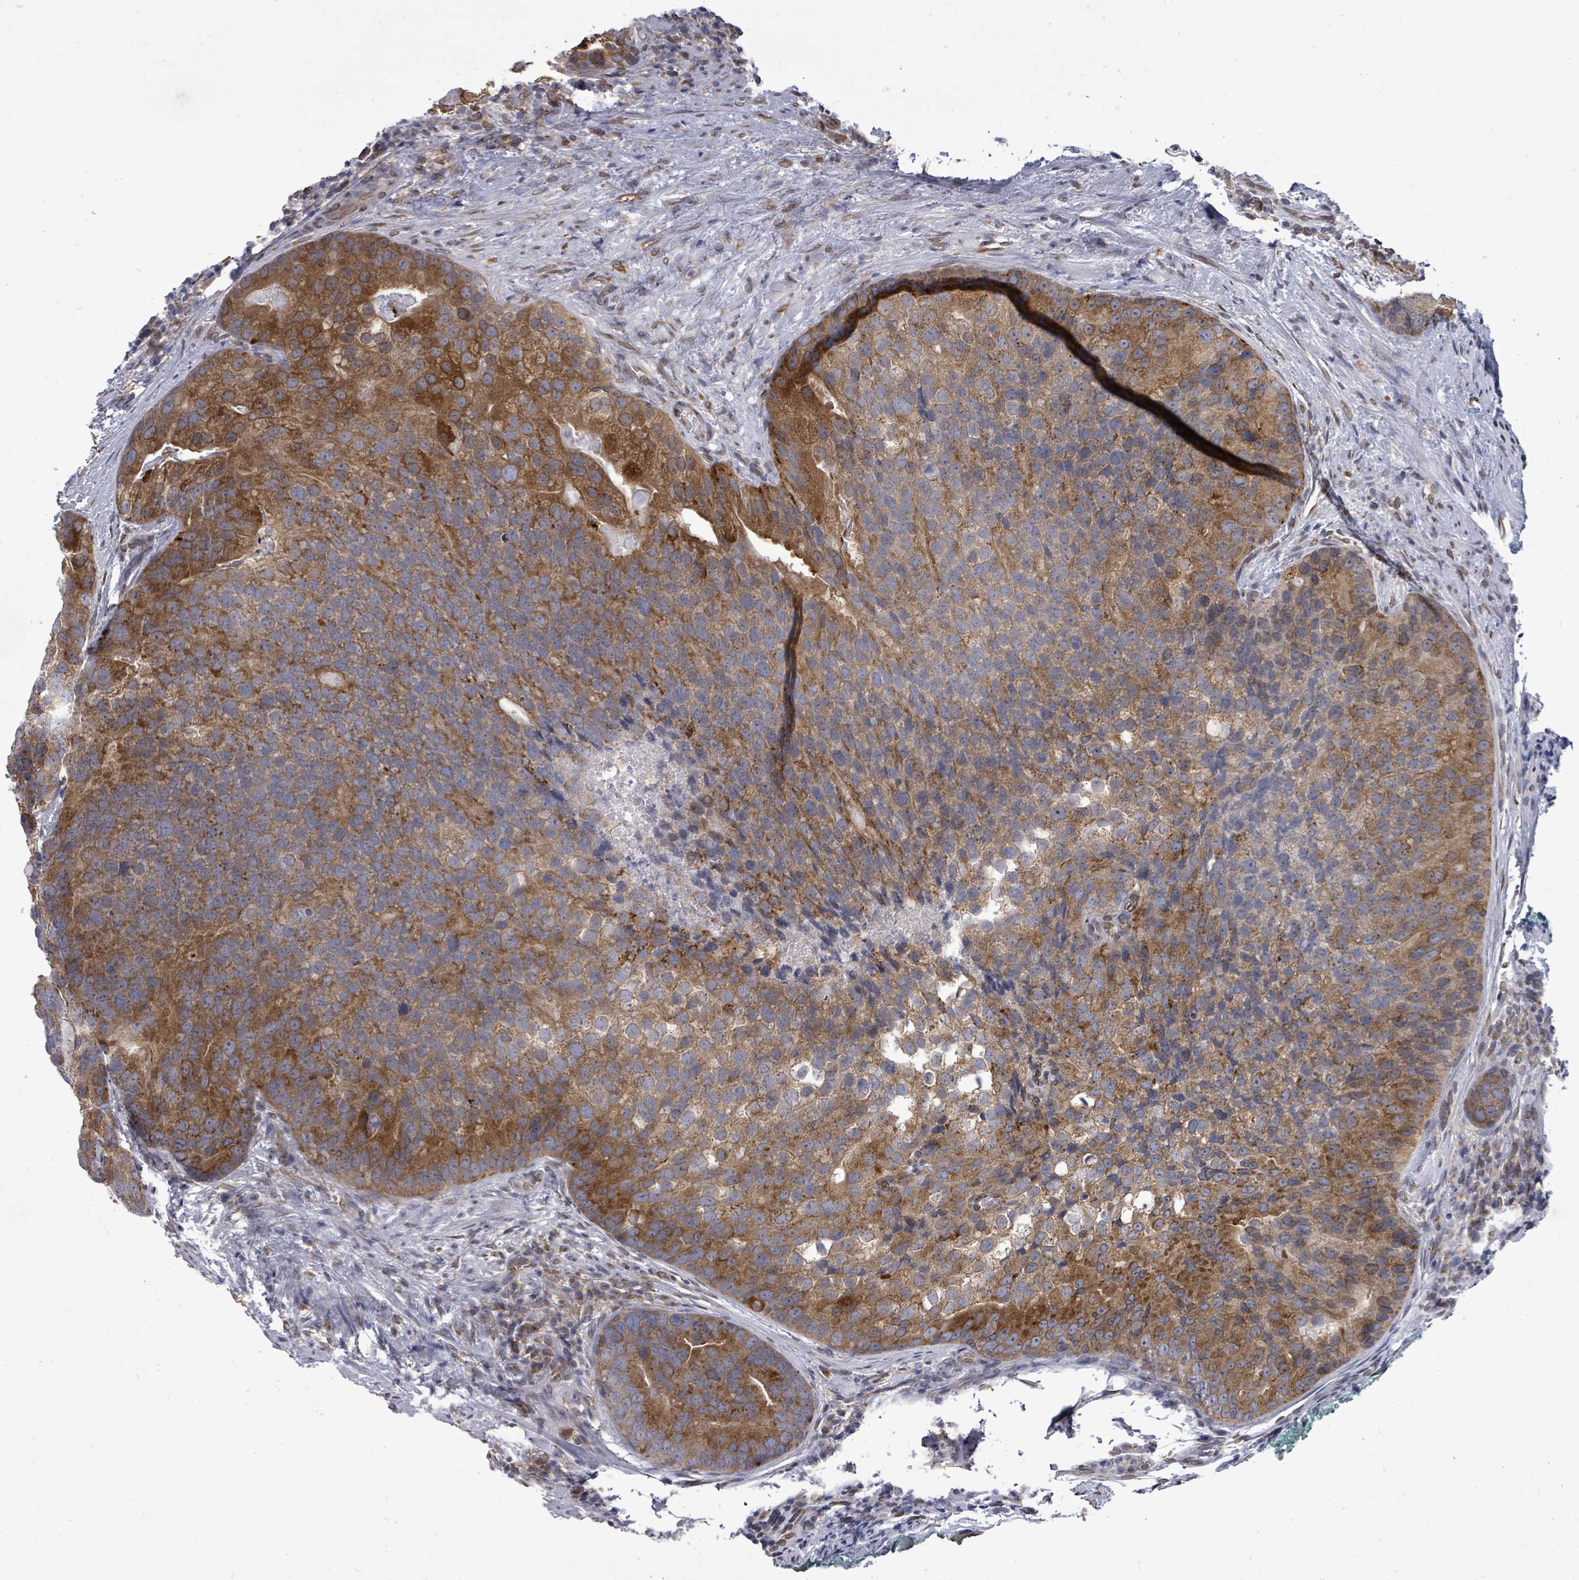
{"staining": {"intensity": "moderate", "quantity": ">75%", "location": "cytoplasmic/membranous"}, "tissue": "prostate cancer", "cell_type": "Tumor cells", "image_type": "cancer", "snomed": [{"axis": "morphology", "description": "Adenocarcinoma, High grade"}, {"axis": "topography", "description": "Prostate"}], "caption": "There is medium levels of moderate cytoplasmic/membranous staining in tumor cells of prostate high-grade adenocarcinoma, as demonstrated by immunohistochemical staining (brown color).", "gene": "ARFGAP1", "patient": {"sex": "male", "age": 62}}